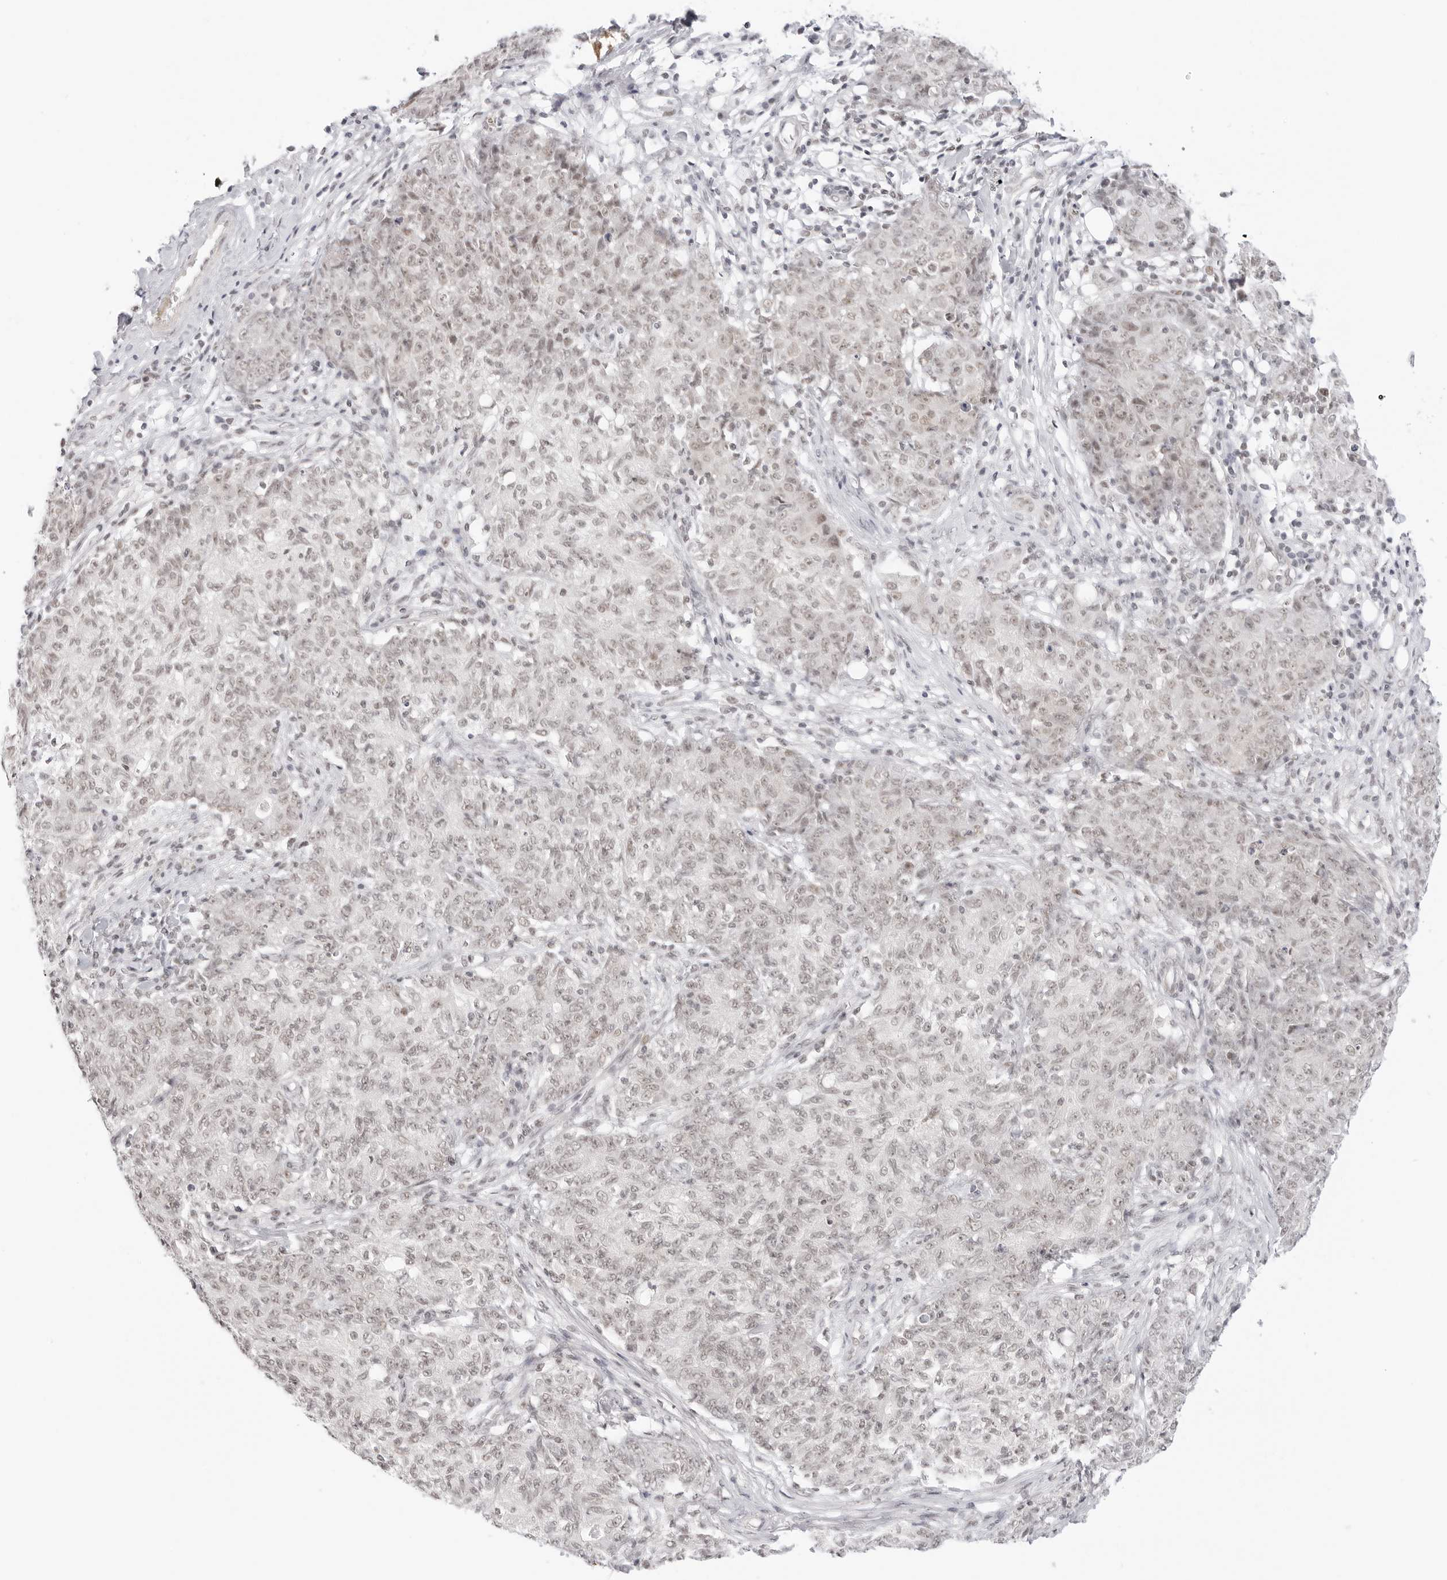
{"staining": {"intensity": "weak", "quantity": "25%-75%", "location": "nuclear"}, "tissue": "ovarian cancer", "cell_type": "Tumor cells", "image_type": "cancer", "snomed": [{"axis": "morphology", "description": "Carcinoma, endometroid"}, {"axis": "topography", "description": "Ovary"}], "caption": "This histopathology image exhibits immunohistochemistry (IHC) staining of human endometroid carcinoma (ovarian), with low weak nuclear expression in about 25%-75% of tumor cells.", "gene": "TCIM", "patient": {"sex": "female", "age": 42}}